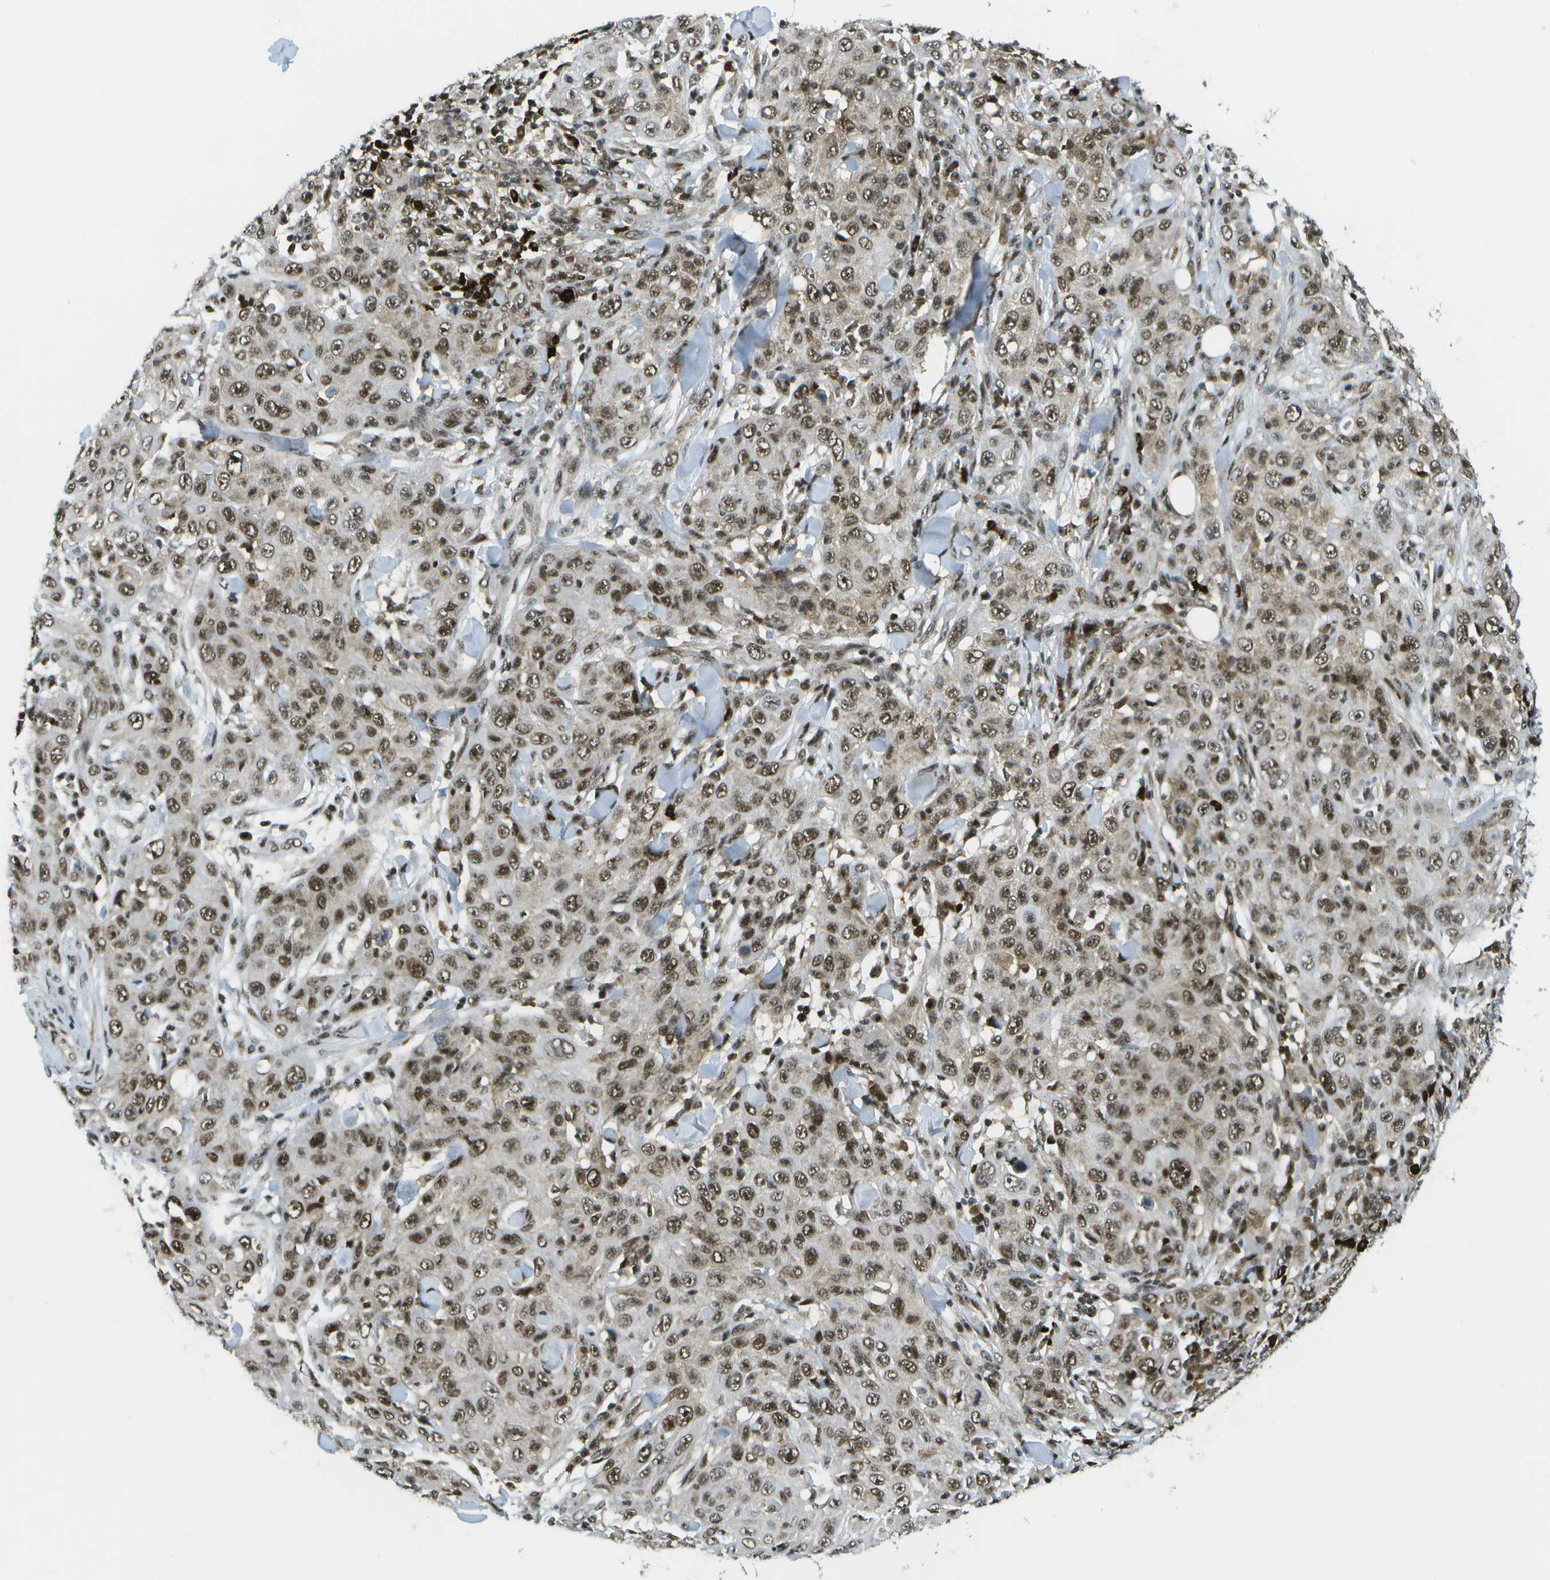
{"staining": {"intensity": "moderate", "quantity": ">75%", "location": "cytoplasmic/membranous,nuclear"}, "tissue": "skin cancer", "cell_type": "Tumor cells", "image_type": "cancer", "snomed": [{"axis": "morphology", "description": "Squamous cell carcinoma, NOS"}, {"axis": "topography", "description": "Skin"}], "caption": "Immunohistochemical staining of skin squamous cell carcinoma displays medium levels of moderate cytoplasmic/membranous and nuclear protein positivity in about >75% of tumor cells.", "gene": "IRF7", "patient": {"sex": "female", "age": 88}}